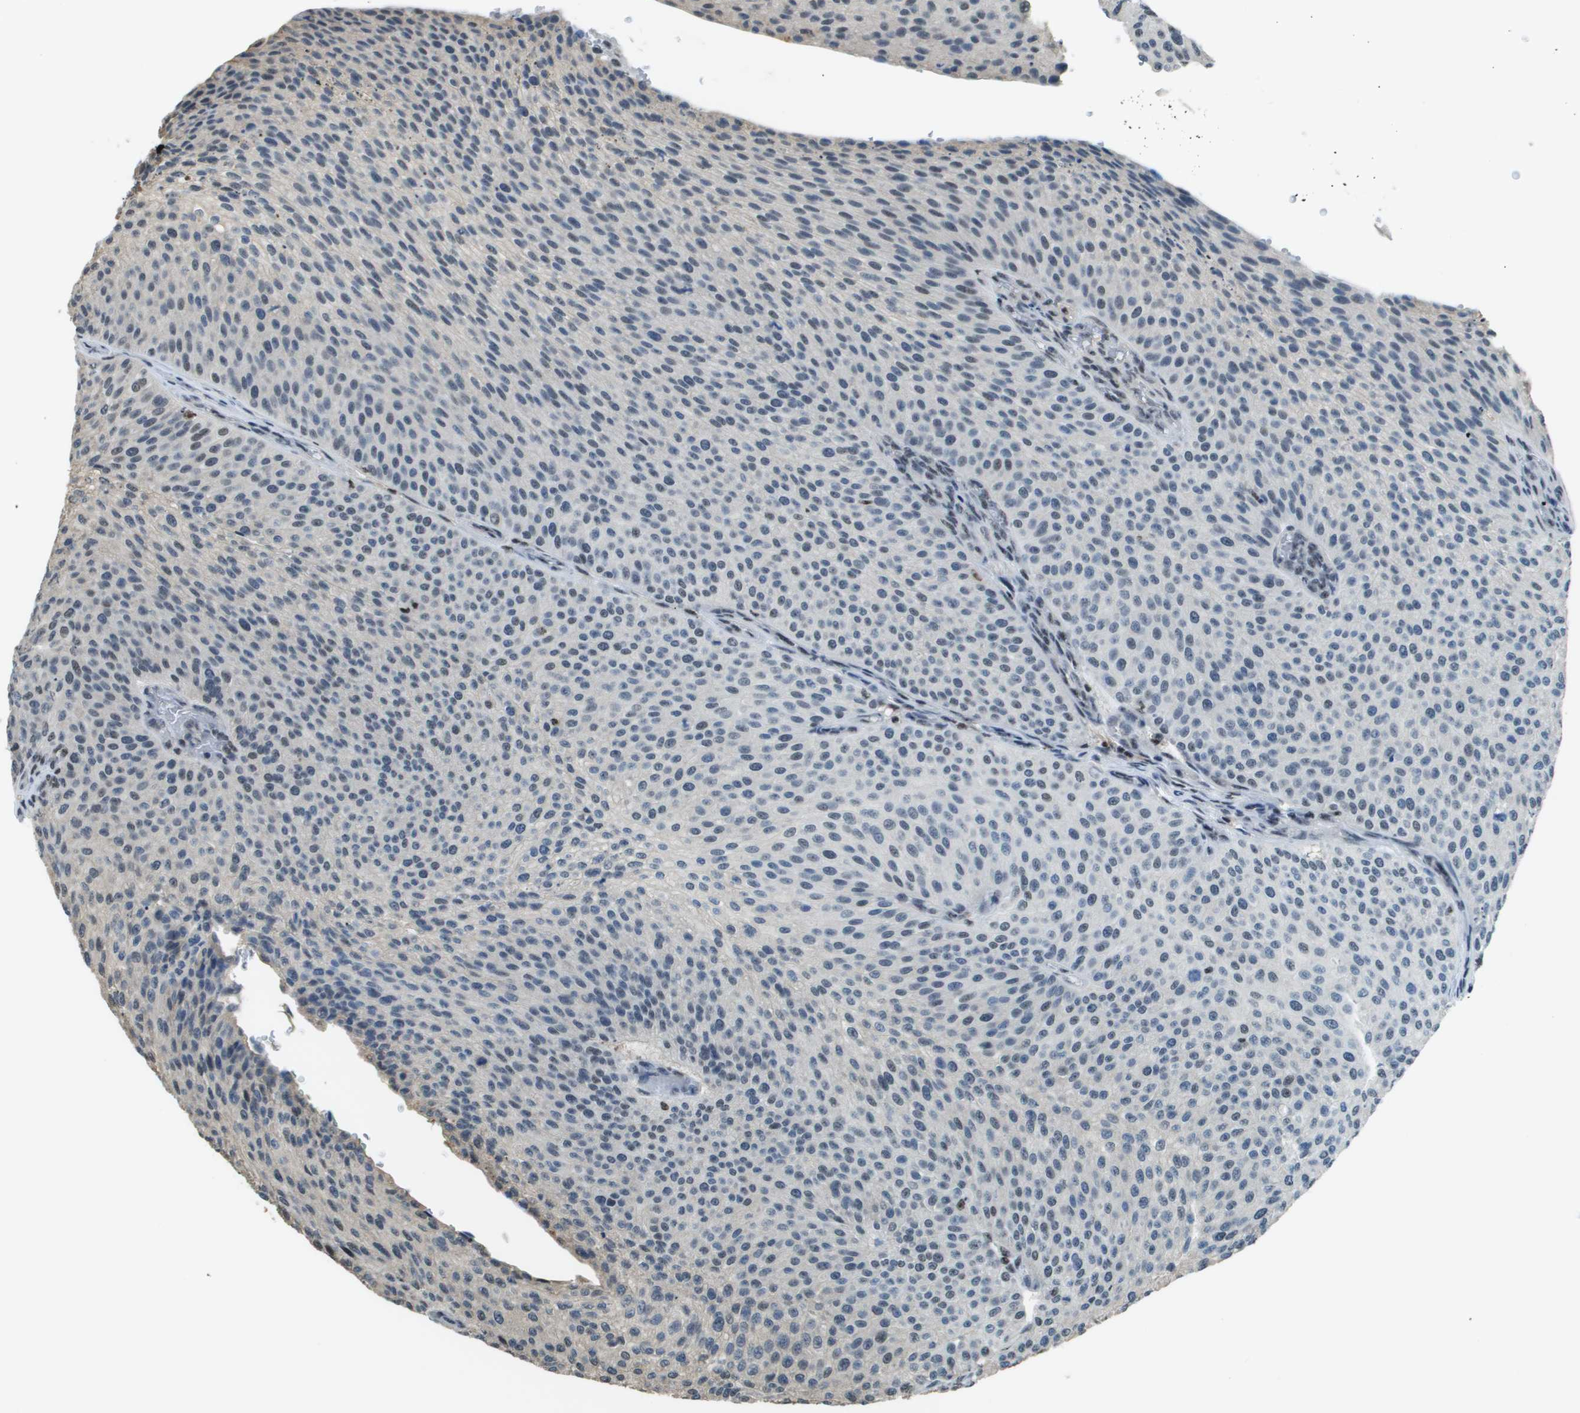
{"staining": {"intensity": "weak", "quantity": "<25%", "location": "nuclear"}, "tissue": "urothelial cancer", "cell_type": "Tumor cells", "image_type": "cancer", "snomed": [{"axis": "morphology", "description": "Urothelial carcinoma, Low grade"}, {"axis": "topography", "description": "Smooth muscle"}, {"axis": "topography", "description": "Urinary bladder"}], "caption": "The IHC image has no significant positivity in tumor cells of urothelial cancer tissue.", "gene": "SP100", "patient": {"sex": "male", "age": 60}}